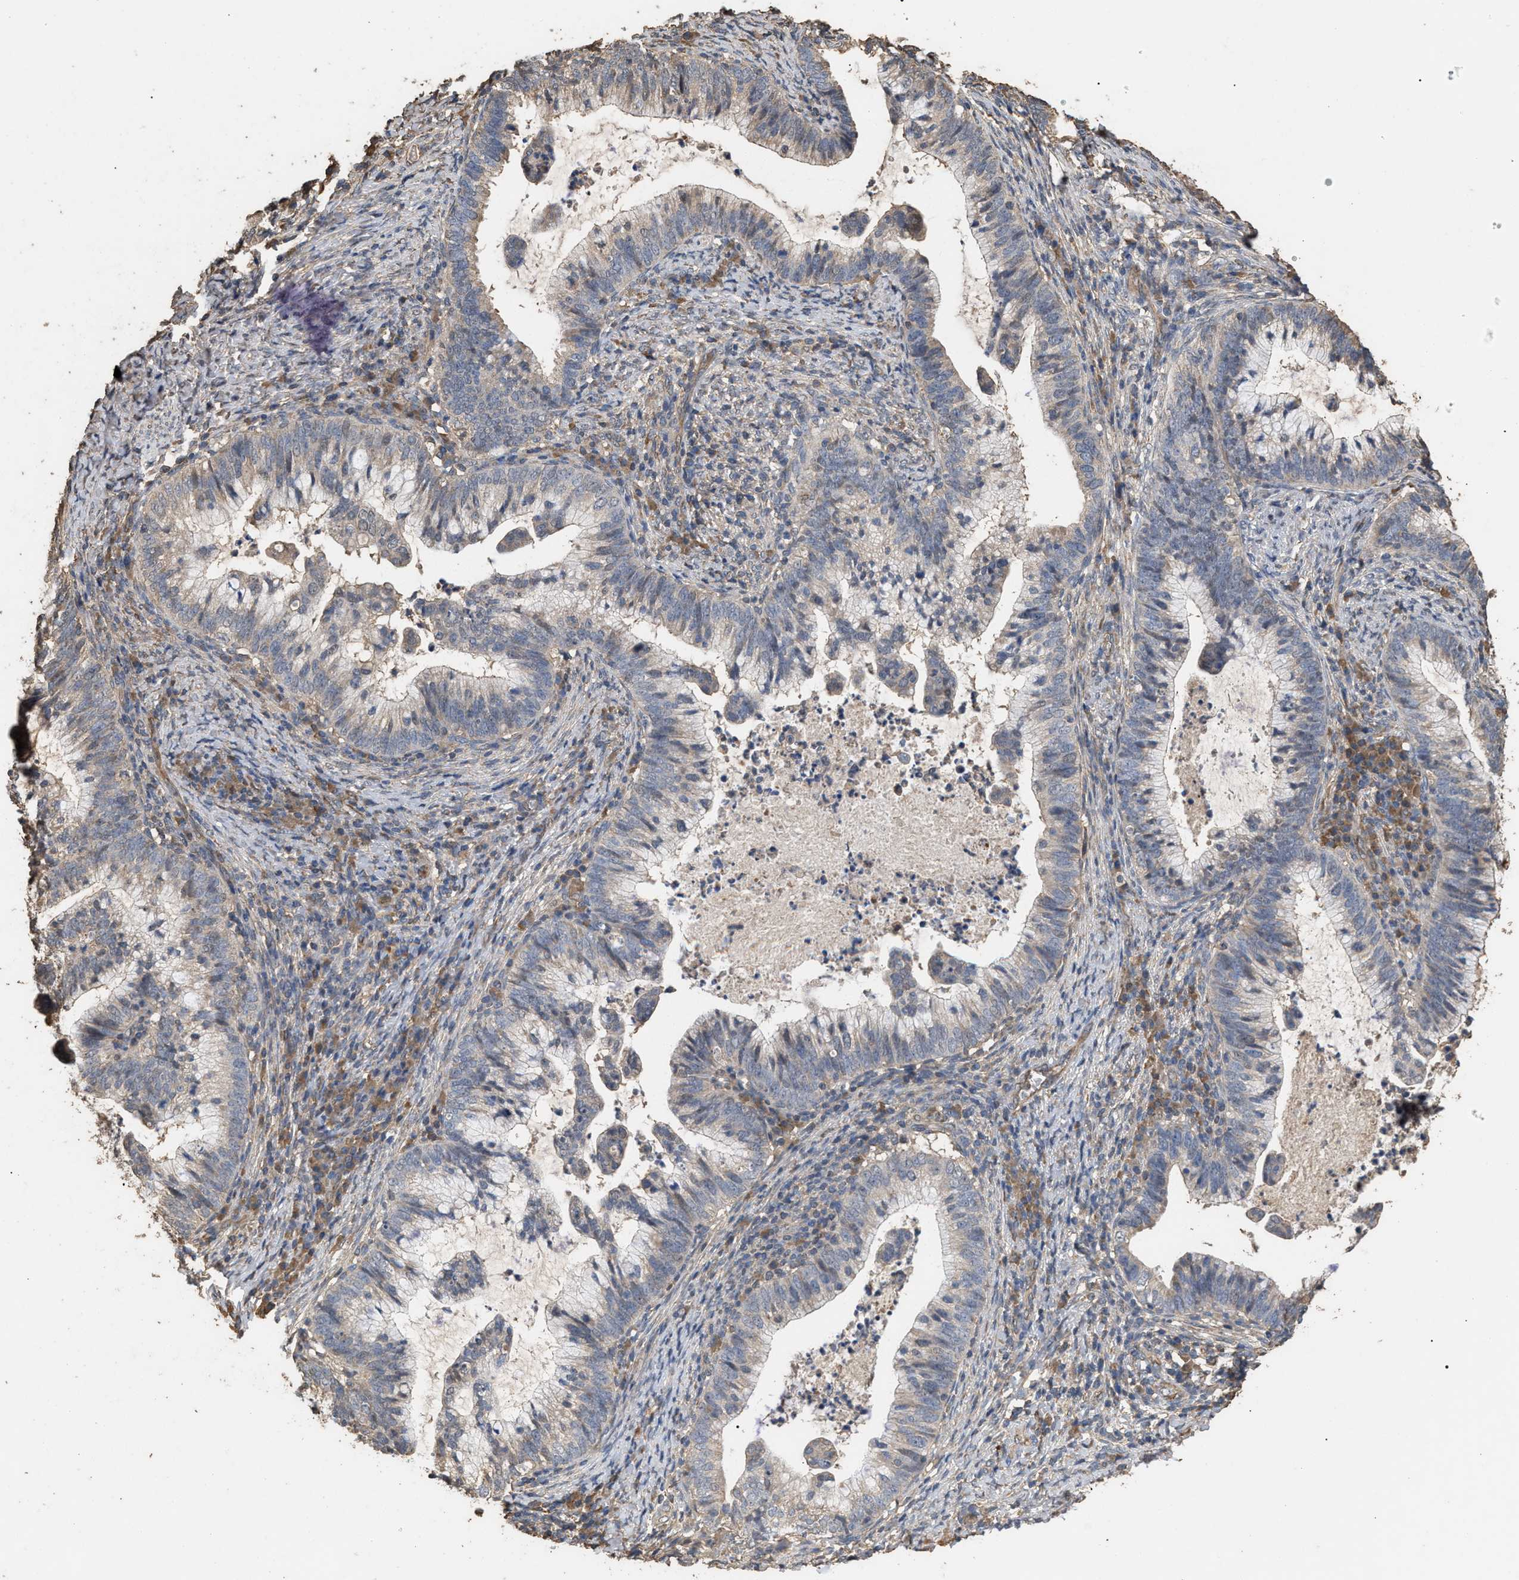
{"staining": {"intensity": "negative", "quantity": "none", "location": "none"}, "tissue": "cervical cancer", "cell_type": "Tumor cells", "image_type": "cancer", "snomed": [{"axis": "morphology", "description": "Adenocarcinoma, NOS"}, {"axis": "topography", "description": "Cervix"}], "caption": "Immunohistochemistry (IHC) photomicrograph of human adenocarcinoma (cervical) stained for a protein (brown), which reveals no staining in tumor cells.", "gene": "HTRA3", "patient": {"sex": "female", "age": 36}}